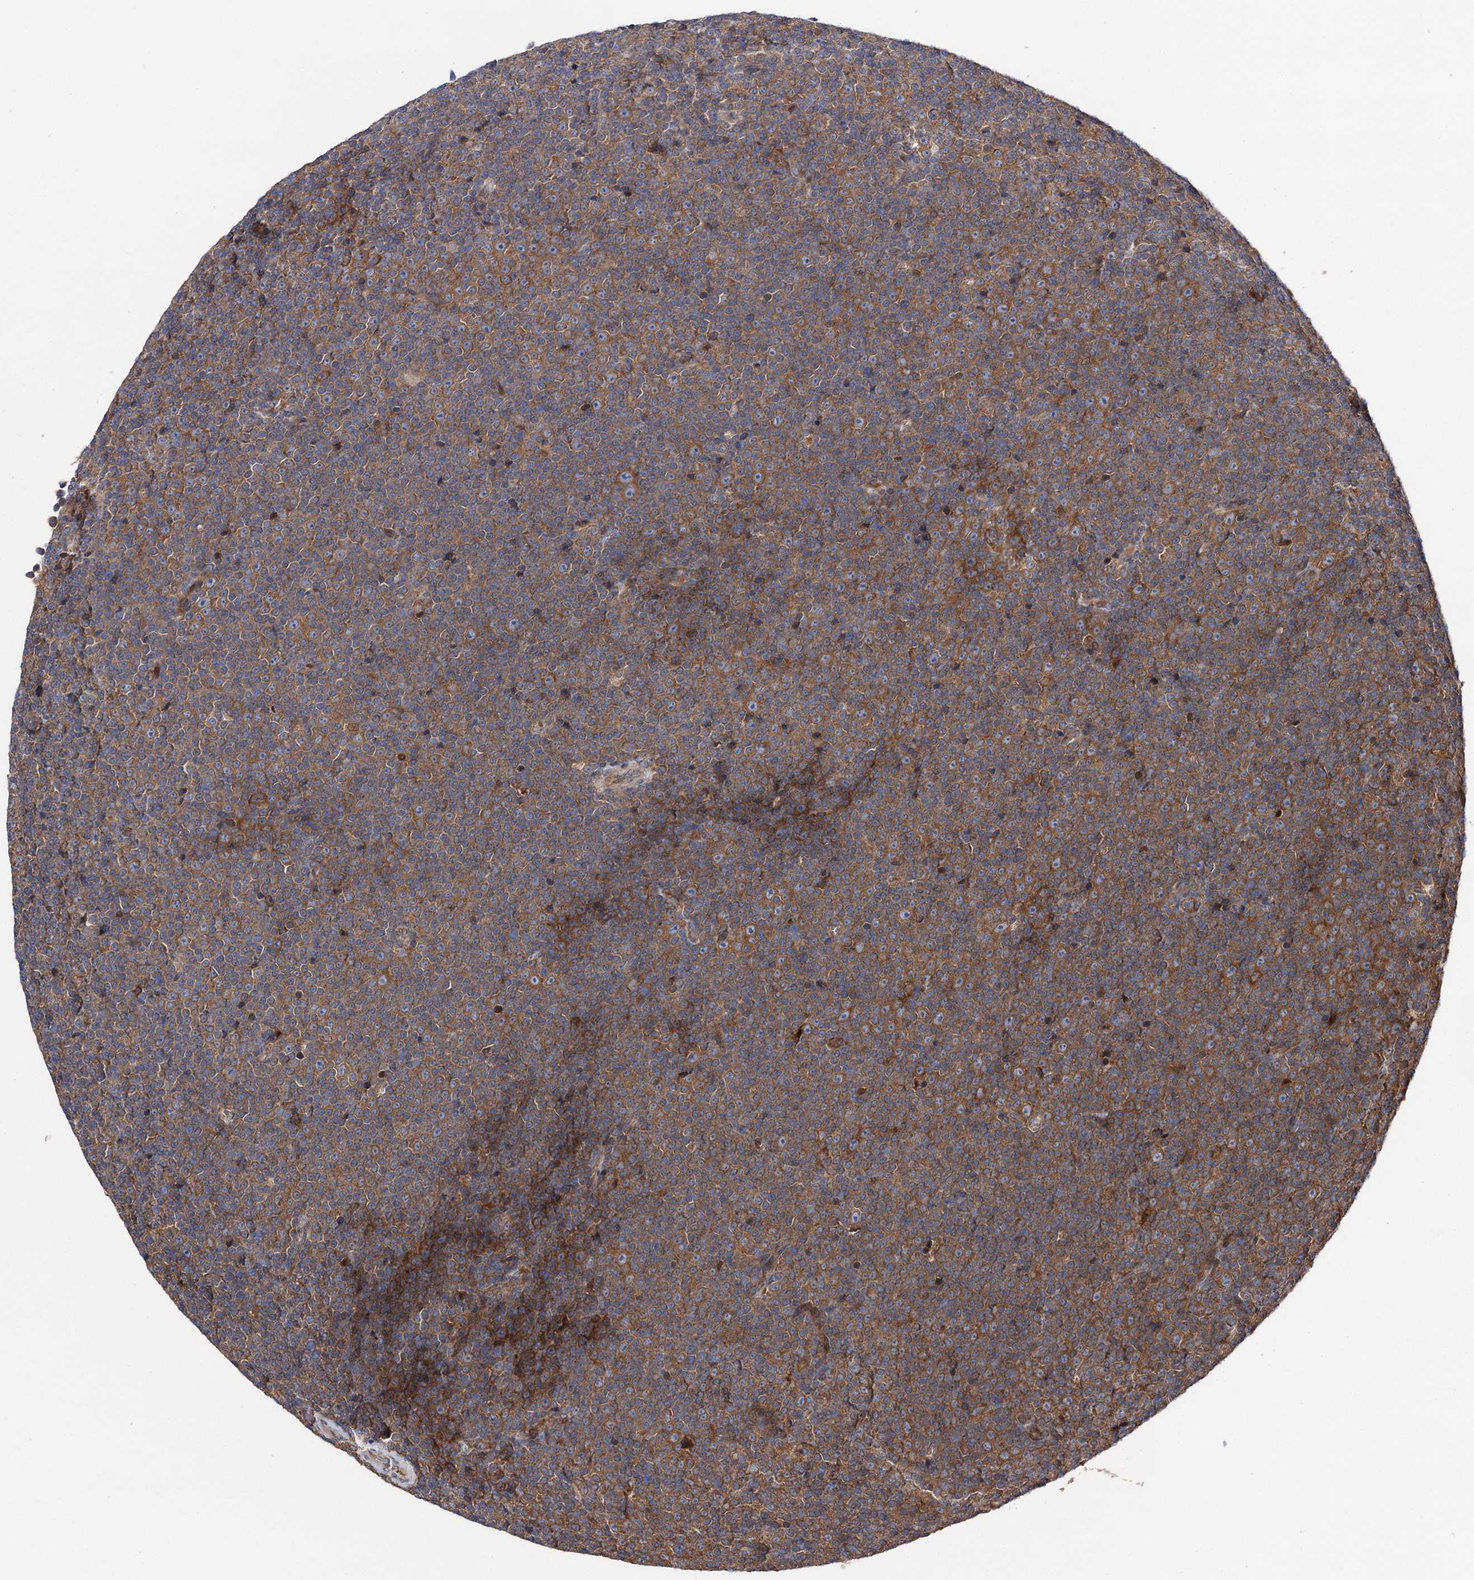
{"staining": {"intensity": "moderate", "quantity": ">75%", "location": "cytoplasmic/membranous"}, "tissue": "lymphoma", "cell_type": "Tumor cells", "image_type": "cancer", "snomed": [{"axis": "morphology", "description": "Malignant lymphoma, non-Hodgkin's type, Low grade"}, {"axis": "topography", "description": "Lymph node"}], "caption": "Protein staining by IHC exhibits moderate cytoplasmic/membranous expression in approximately >75% of tumor cells in lymphoma.", "gene": "NAA25", "patient": {"sex": "female", "age": 67}}